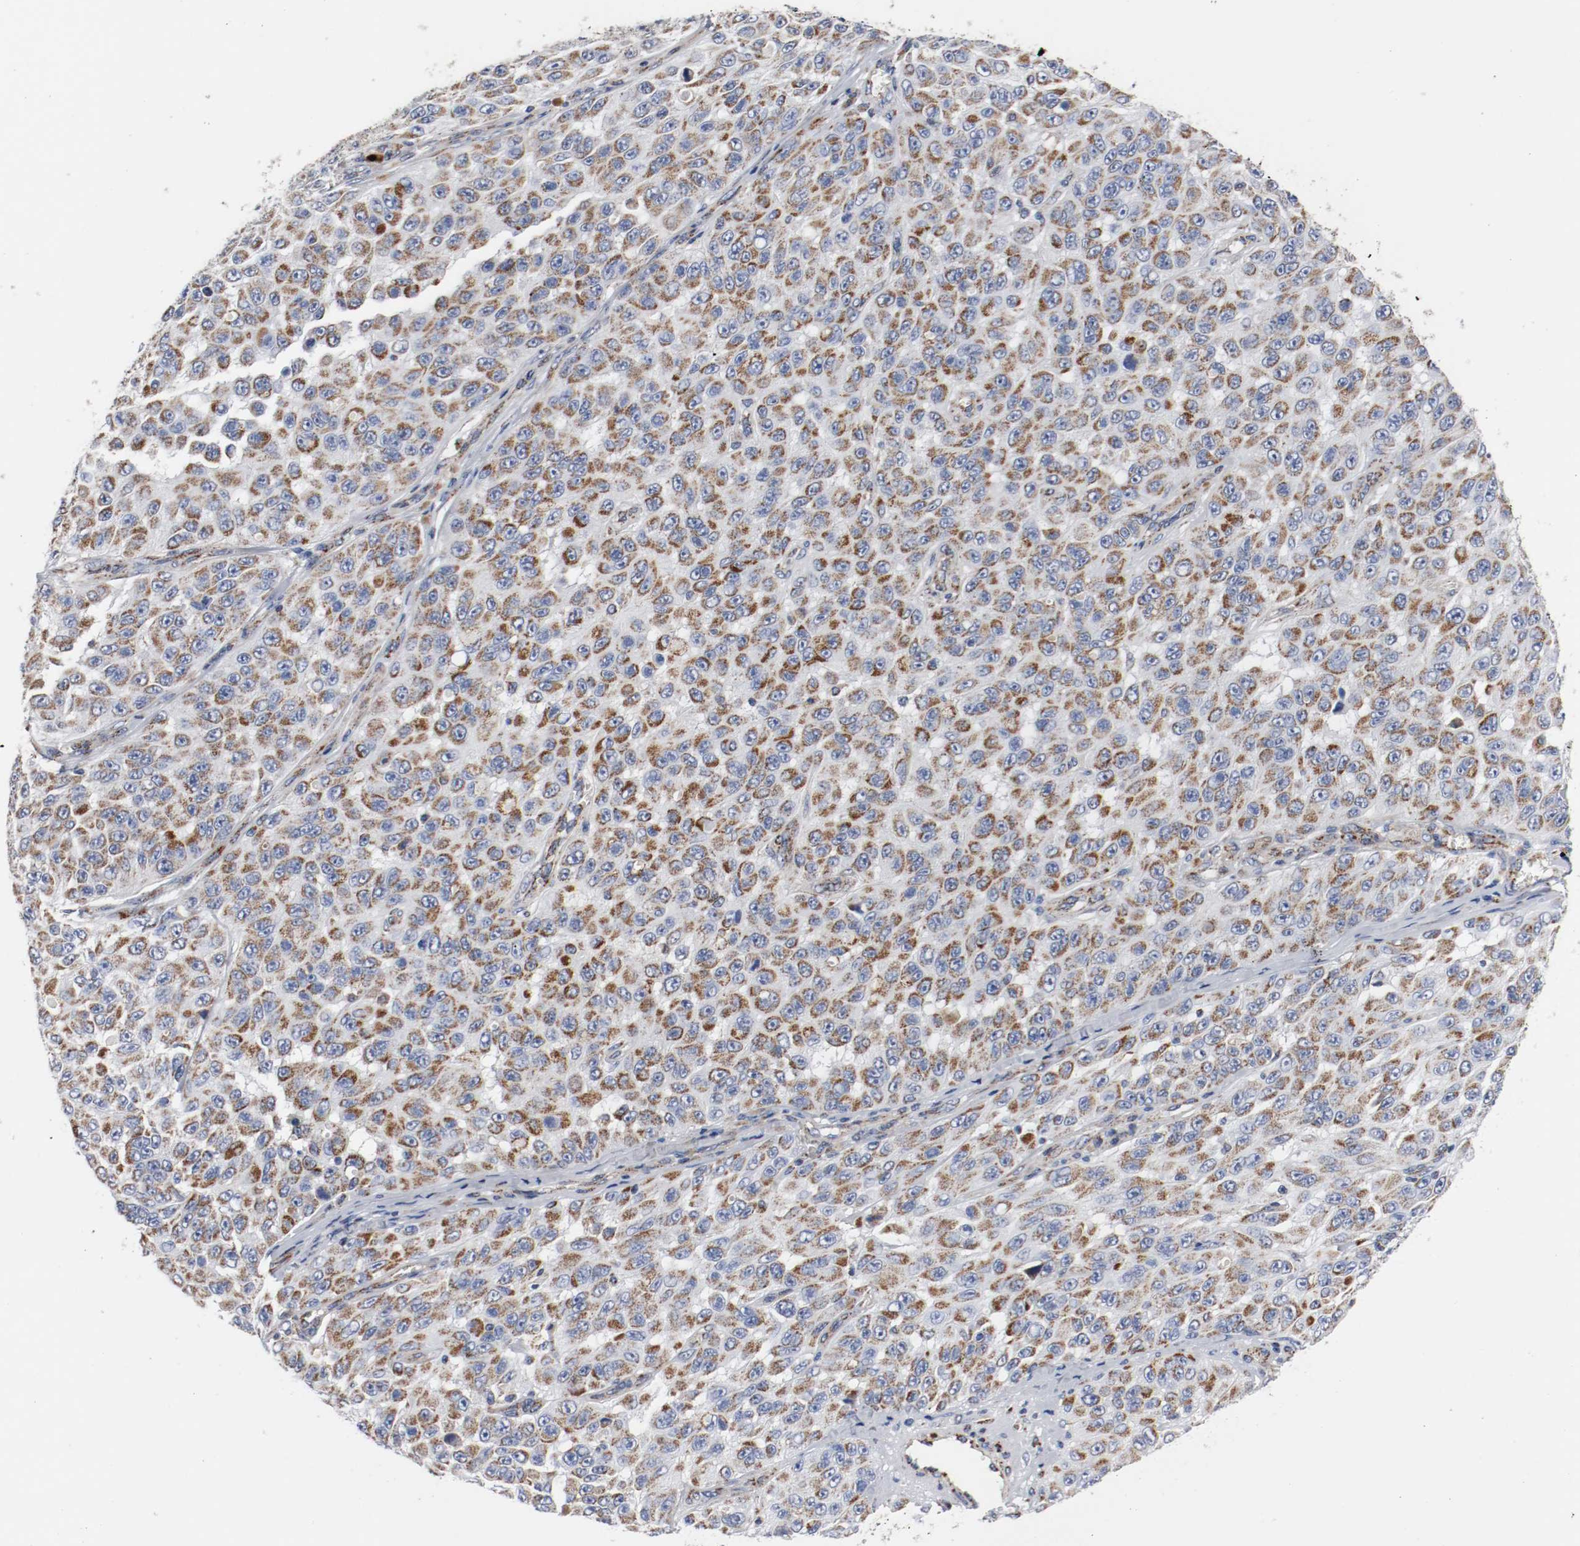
{"staining": {"intensity": "moderate", "quantity": ">75%", "location": "cytoplasmic/membranous"}, "tissue": "melanoma", "cell_type": "Tumor cells", "image_type": "cancer", "snomed": [{"axis": "morphology", "description": "Malignant melanoma, NOS"}, {"axis": "topography", "description": "Skin"}], "caption": "Immunohistochemistry of human melanoma displays medium levels of moderate cytoplasmic/membranous expression in about >75% of tumor cells.", "gene": "TUBD1", "patient": {"sex": "male", "age": 30}}